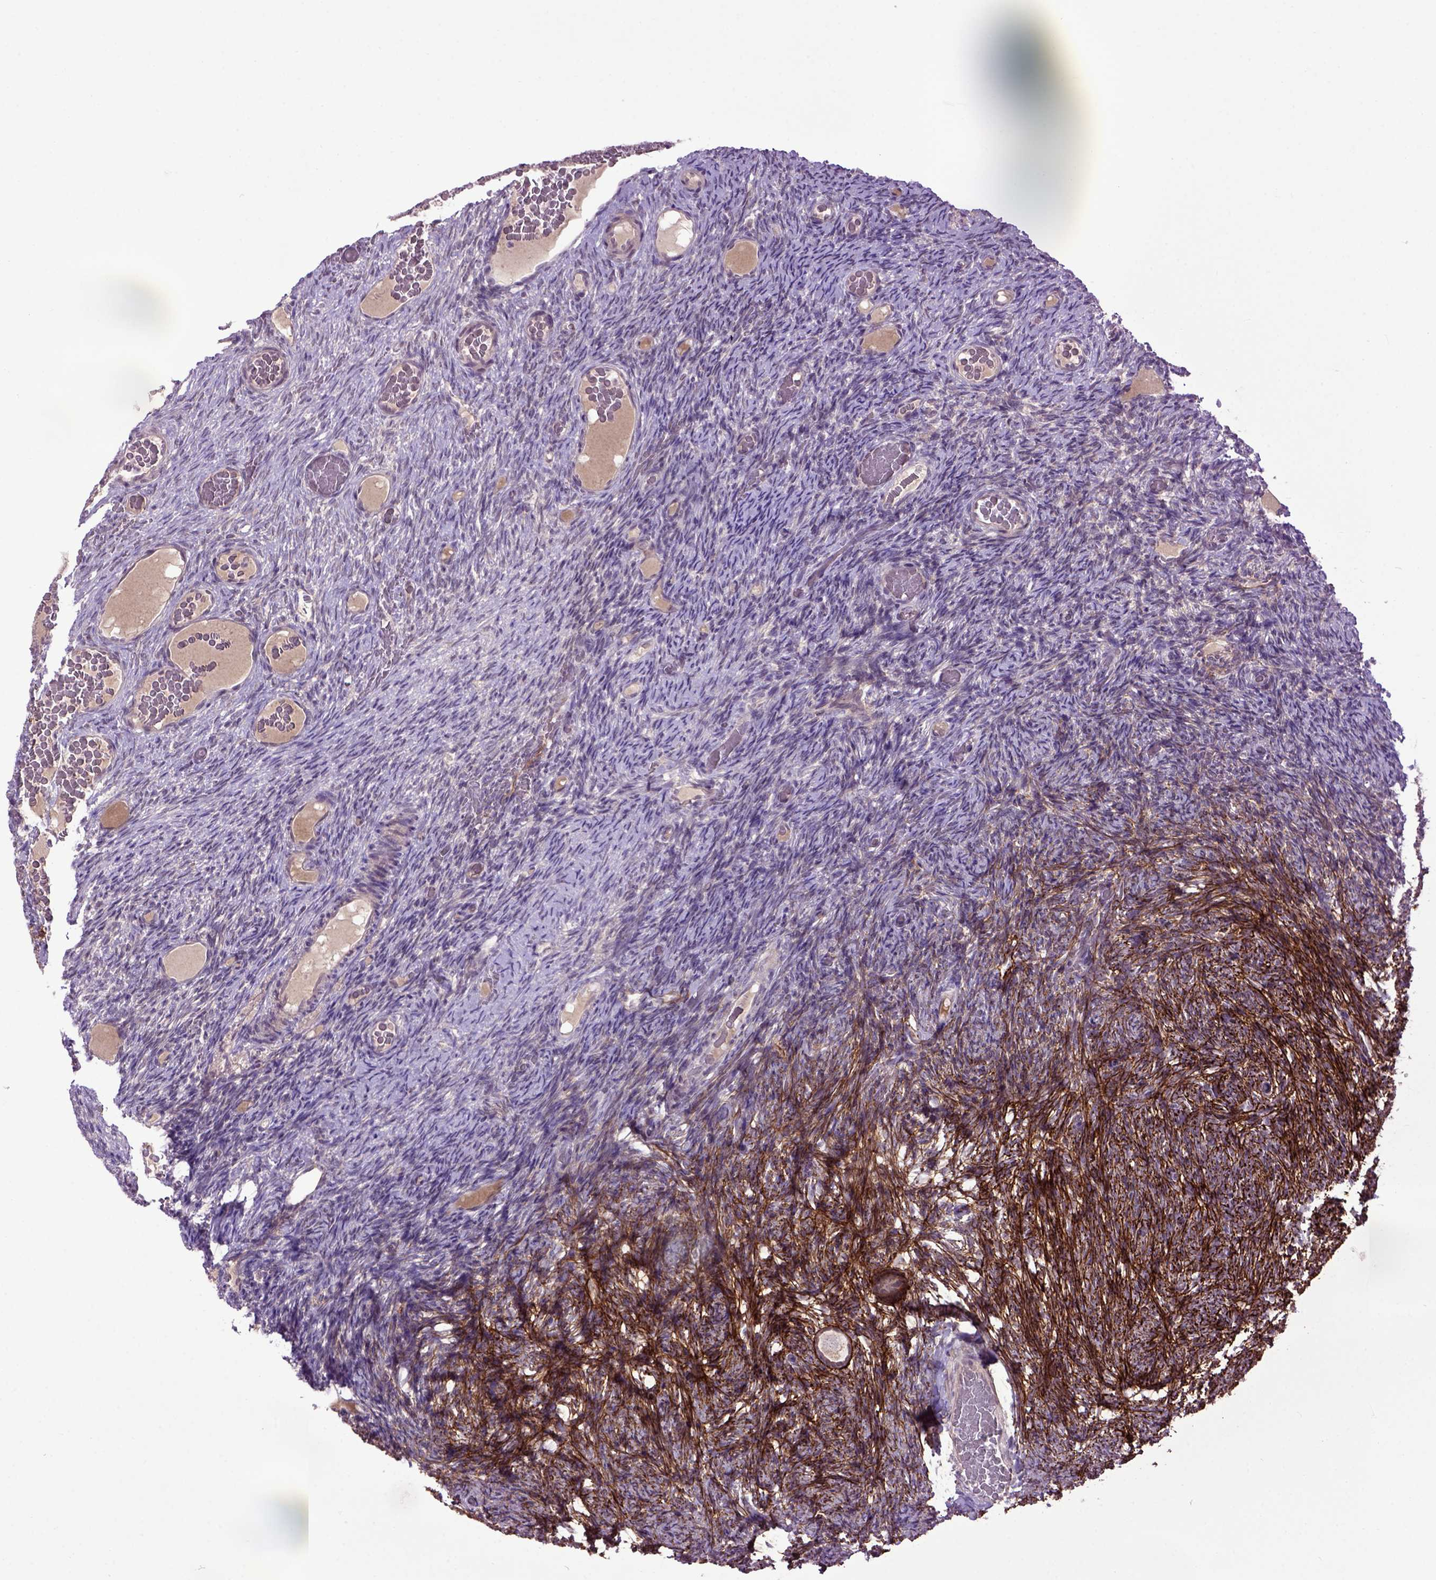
{"staining": {"intensity": "negative", "quantity": "none", "location": "none"}, "tissue": "ovary", "cell_type": "Follicle cells", "image_type": "normal", "snomed": [{"axis": "morphology", "description": "Normal tissue, NOS"}, {"axis": "topography", "description": "Ovary"}], "caption": "The immunohistochemistry histopathology image has no significant positivity in follicle cells of ovary. (Brightfield microscopy of DAB (3,3'-diaminobenzidine) IHC at high magnification).", "gene": "EMILIN3", "patient": {"sex": "female", "age": 34}}